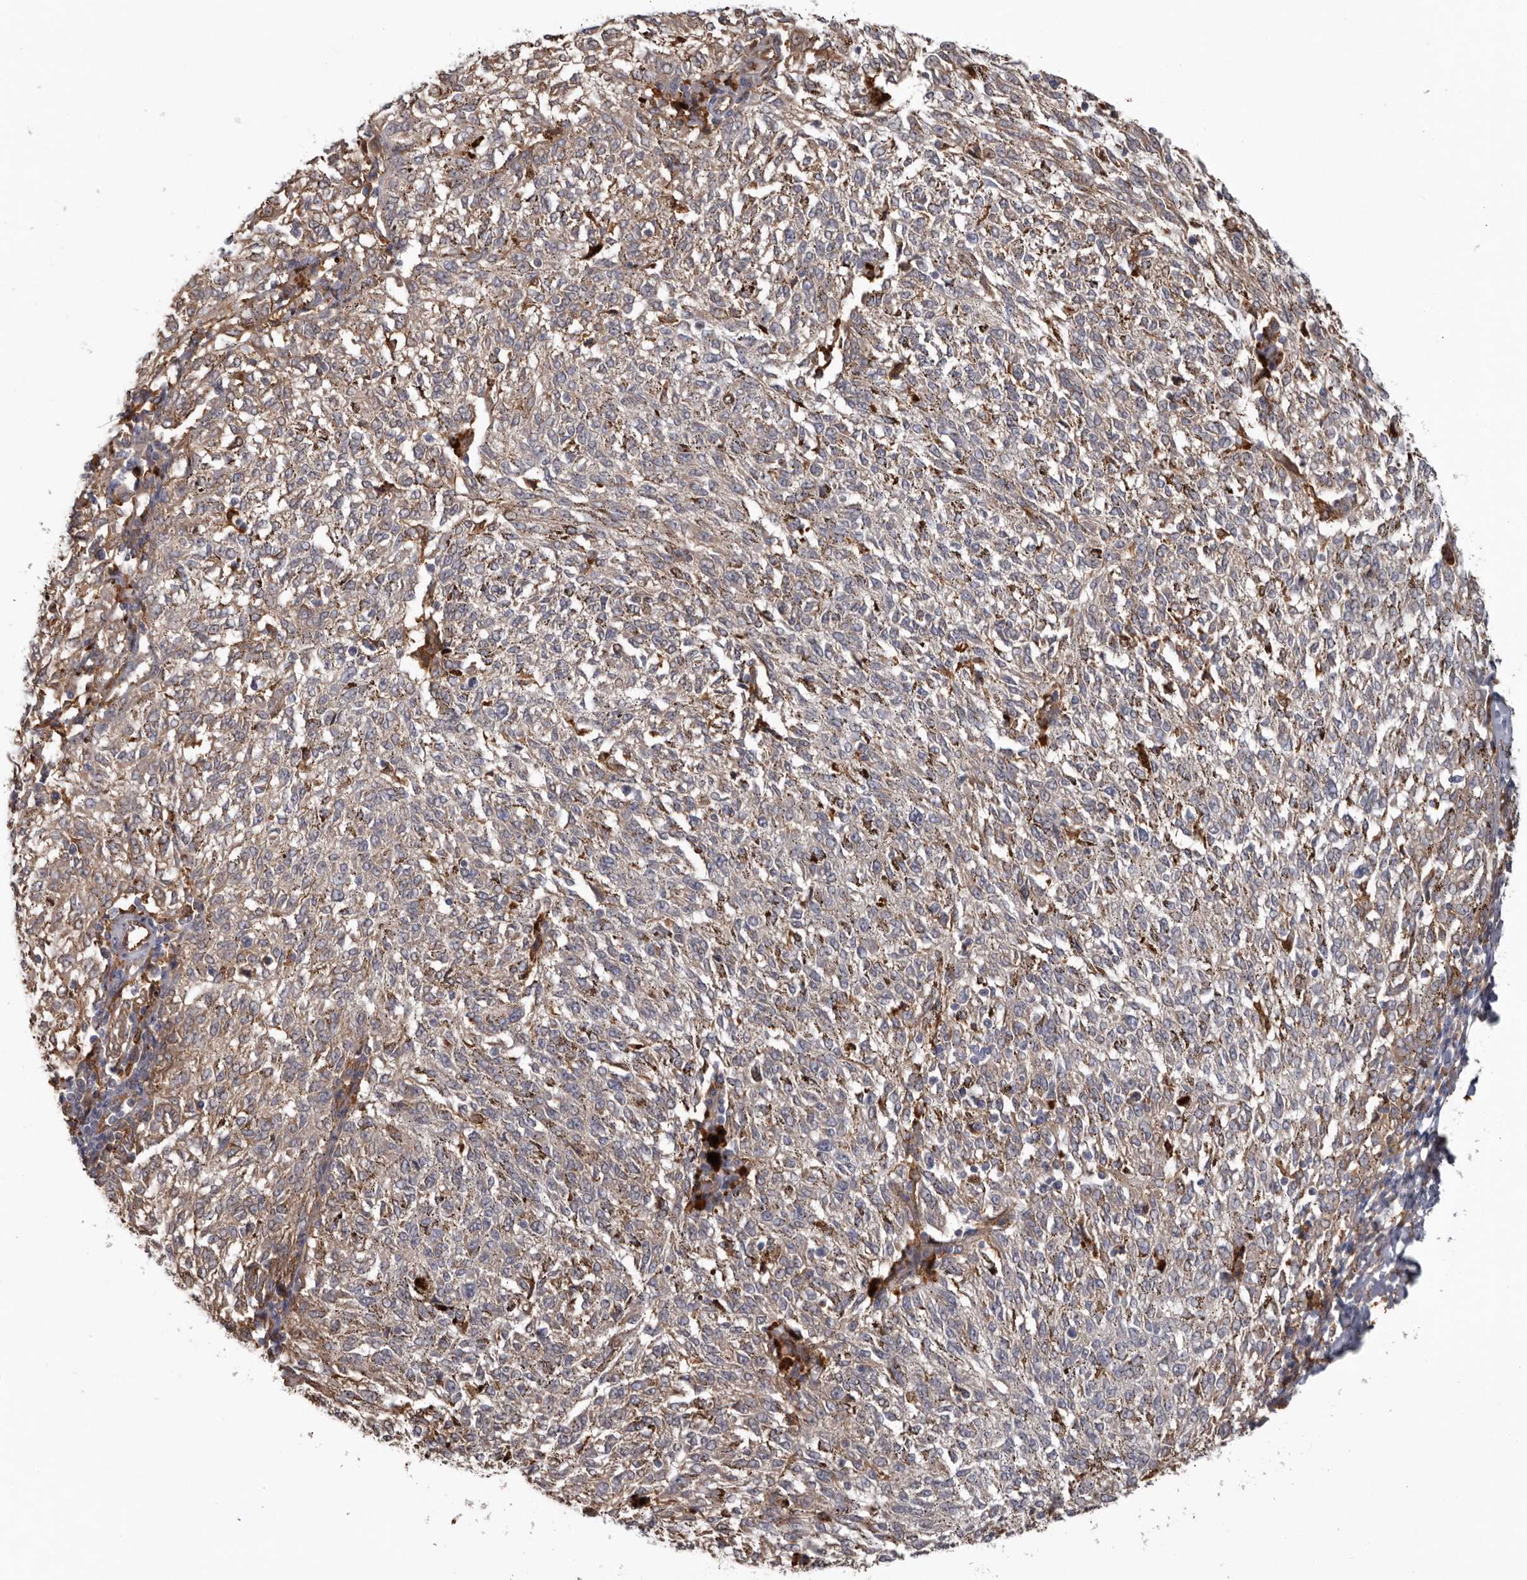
{"staining": {"intensity": "moderate", "quantity": "<25%", "location": "nuclear"}, "tissue": "melanoma", "cell_type": "Tumor cells", "image_type": "cancer", "snomed": [{"axis": "morphology", "description": "Malignant melanoma, NOS"}, {"axis": "topography", "description": "Skin"}], "caption": "Malignant melanoma was stained to show a protein in brown. There is low levels of moderate nuclear expression in about <25% of tumor cells.", "gene": "CDCA8", "patient": {"sex": "female", "age": 72}}